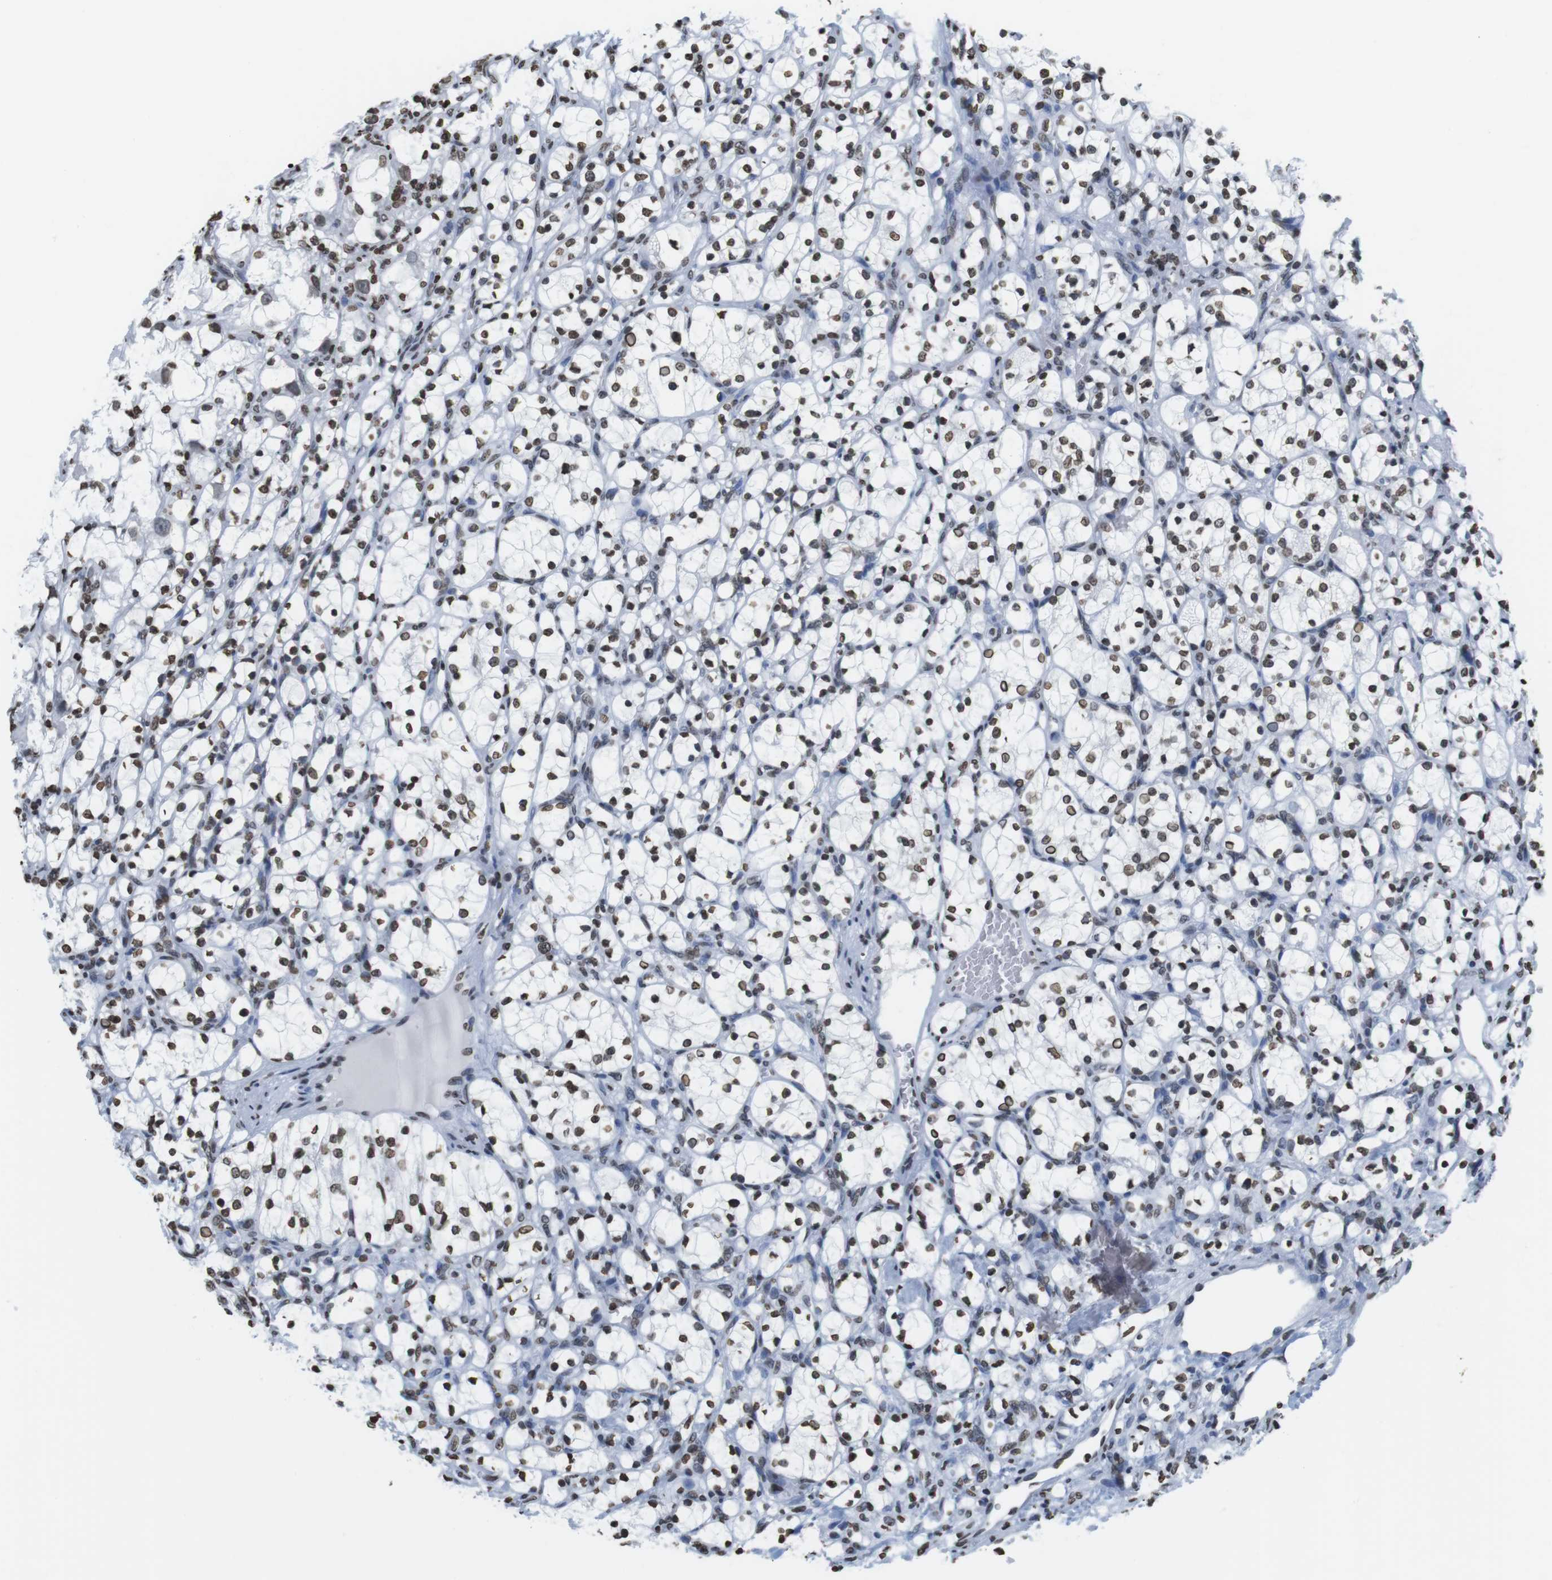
{"staining": {"intensity": "strong", "quantity": ">75%", "location": "nuclear"}, "tissue": "renal cancer", "cell_type": "Tumor cells", "image_type": "cancer", "snomed": [{"axis": "morphology", "description": "Adenocarcinoma, NOS"}, {"axis": "topography", "description": "Kidney"}], "caption": "Adenocarcinoma (renal) stained with a brown dye shows strong nuclear positive staining in approximately >75% of tumor cells.", "gene": "BSX", "patient": {"sex": "female", "age": 69}}